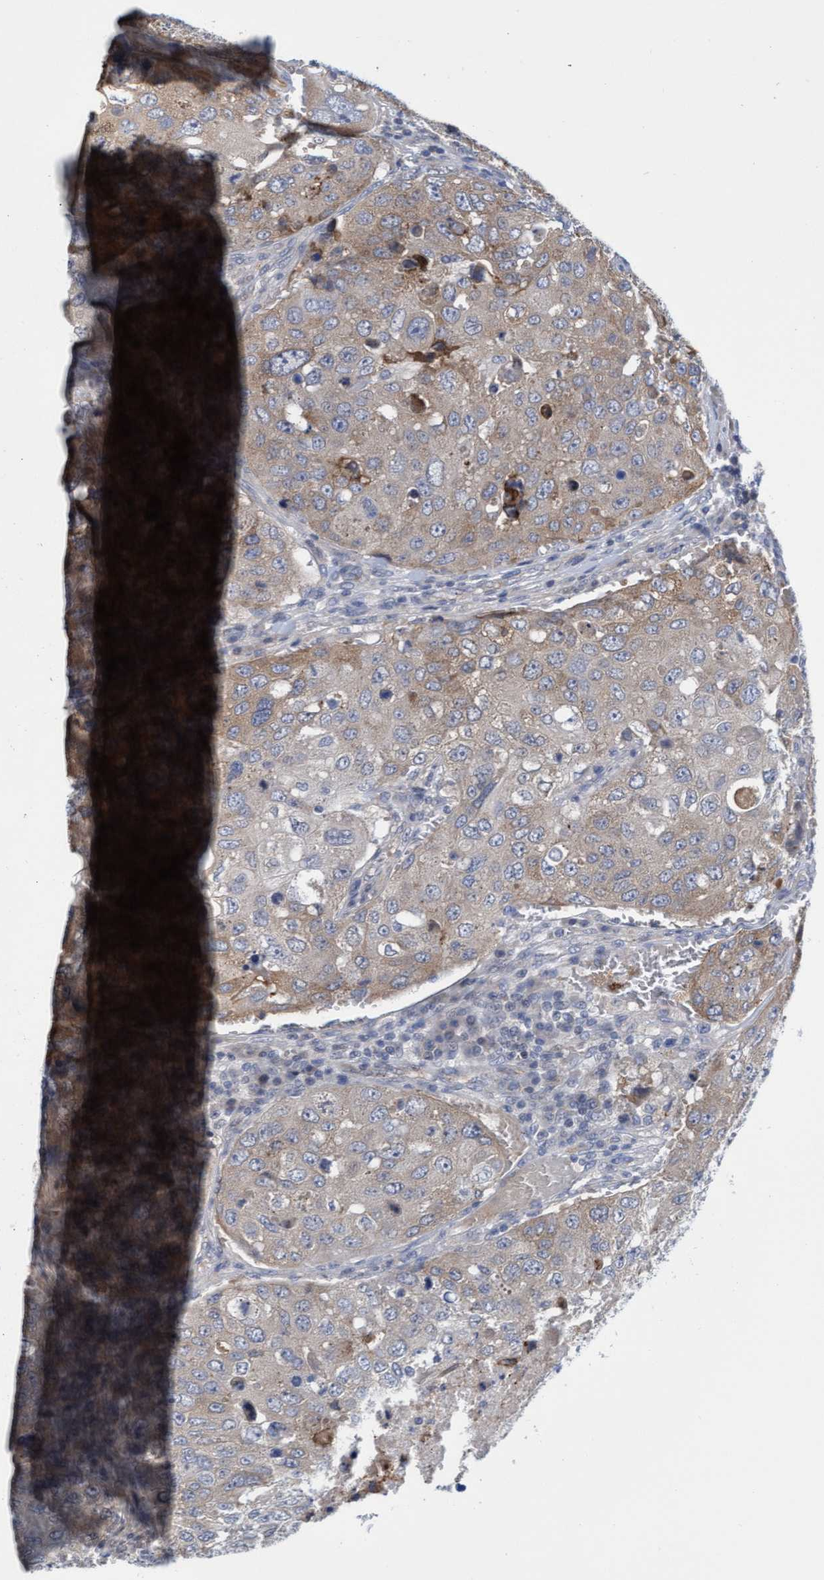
{"staining": {"intensity": "moderate", "quantity": ">75%", "location": "cytoplasmic/membranous"}, "tissue": "urothelial cancer", "cell_type": "Tumor cells", "image_type": "cancer", "snomed": [{"axis": "morphology", "description": "Urothelial carcinoma, High grade"}, {"axis": "topography", "description": "Lymph node"}, {"axis": "topography", "description": "Urinary bladder"}], "caption": "A micrograph of human high-grade urothelial carcinoma stained for a protein displays moderate cytoplasmic/membranous brown staining in tumor cells.", "gene": "ABCF2", "patient": {"sex": "male", "age": 51}}